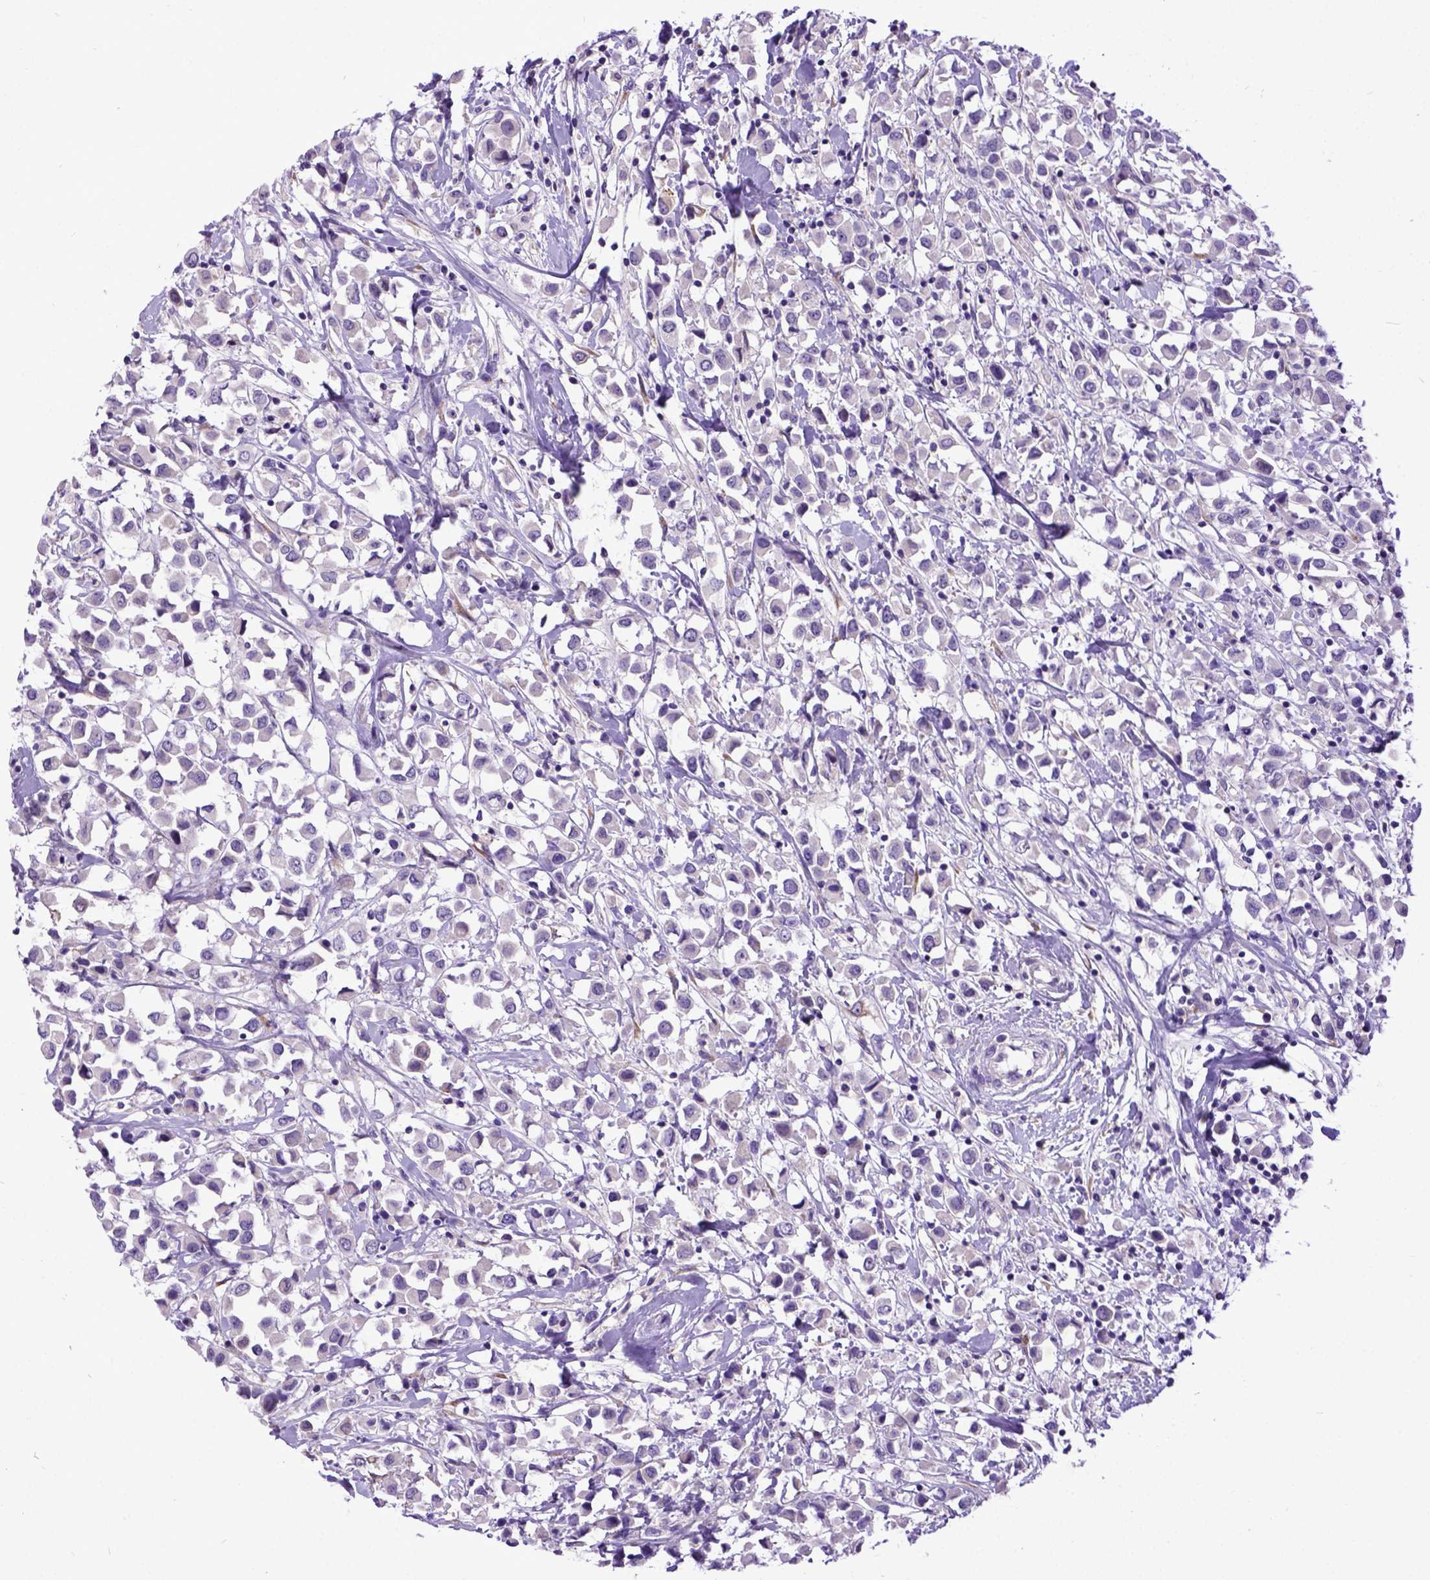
{"staining": {"intensity": "negative", "quantity": "none", "location": "none"}, "tissue": "breast cancer", "cell_type": "Tumor cells", "image_type": "cancer", "snomed": [{"axis": "morphology", "description": "Duct carcinoma"}, {"axis": "topography", "description": "Breast"}], "caption": "This micrograph is of breast invasive ductal carcinoma stained with immunohistochemistry (IHC) to label a protein in brown with the nuclei are counter-stained blue. There is no expression in tumor cells.", "gene": "NEK5", "patient": {"sex": "female", "age": 61}}